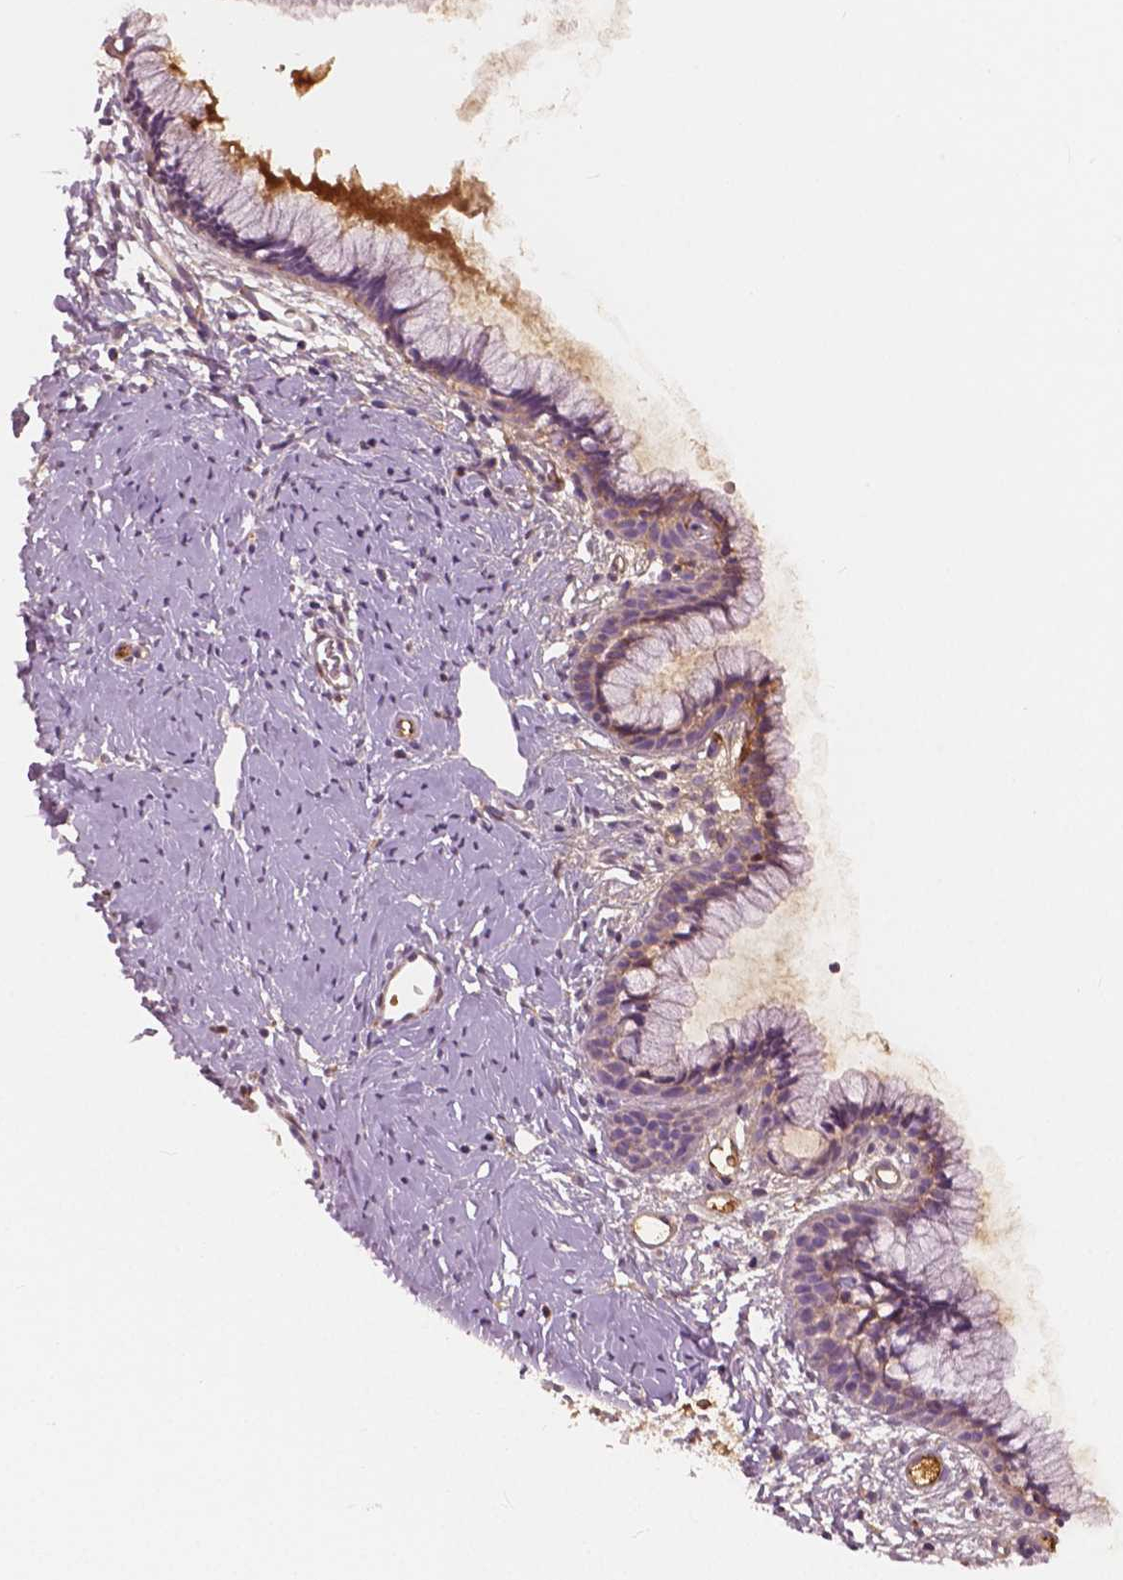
{"staining": {"intensity": "negative", "quantity": "none", "location": "none"}, "tissue": "cervix", "cell_type": "Glandular cells", "image_type": "normal", "snomed": [{"axis": "morphology", "description": "Normal tissue, NOS"}, {"axis": "topography", "description": "Cervix"}], "caption": "The image demonstrates no staining of glandular cells in benign cervix.", "gene": "APOA4", "patient": {"sex": "female", "age": 40}}